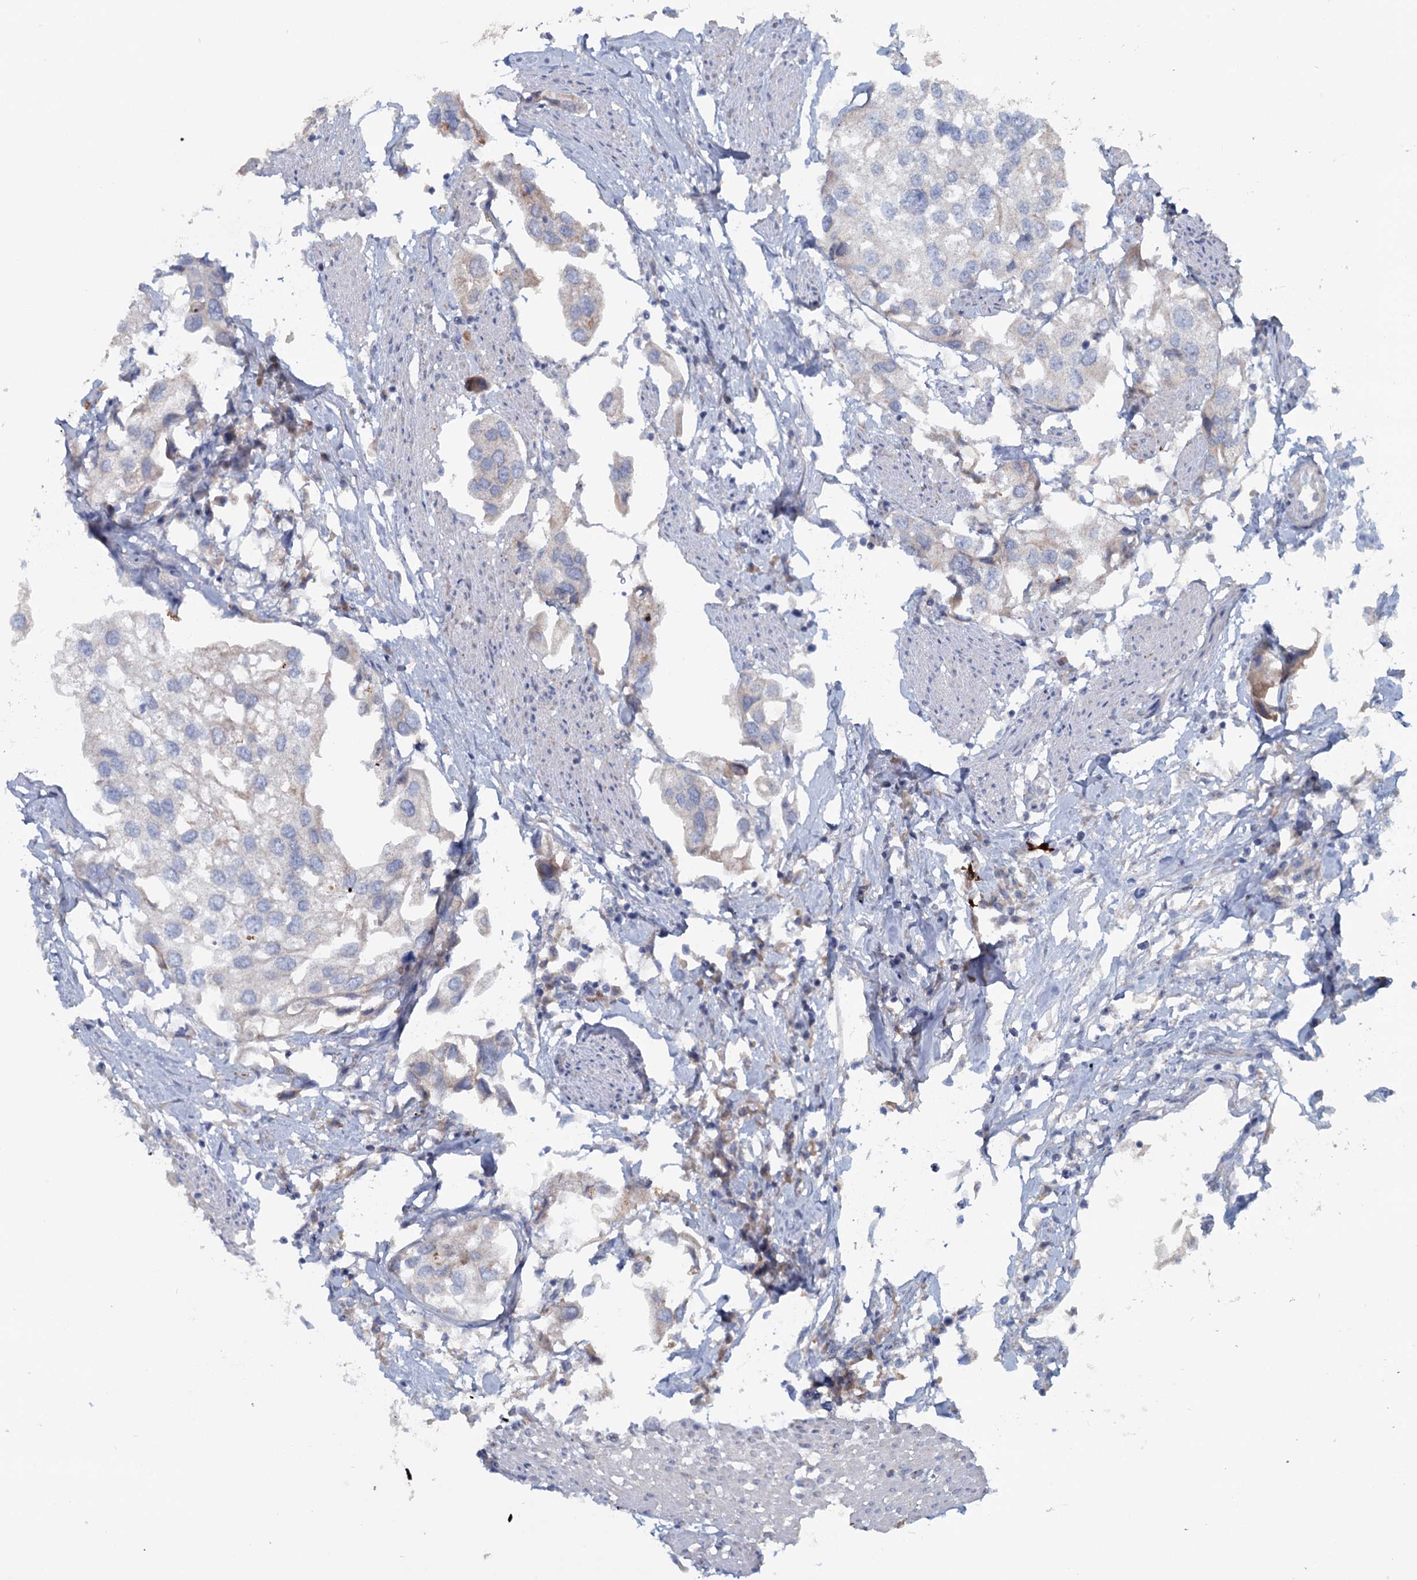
{"staining": {"intensity": "negative", "quantity": "none", "location": "none"}, "tissue": "urothelial cancer", "cell_type": "Tumor cells", "image_type": "cancer", "snomed": [{"axis": "morphology", "description": "Urothelial carcinoma, High grade"}, {"axis": "topography", "description": "Urinary bladder"}], "caption": "Image shows no protein positivity in tumor cells of urothelial carcinoma (high-grade) tissue.", "gene": "FUNDC1", "patient": {"sex": "male", "age": 64}}